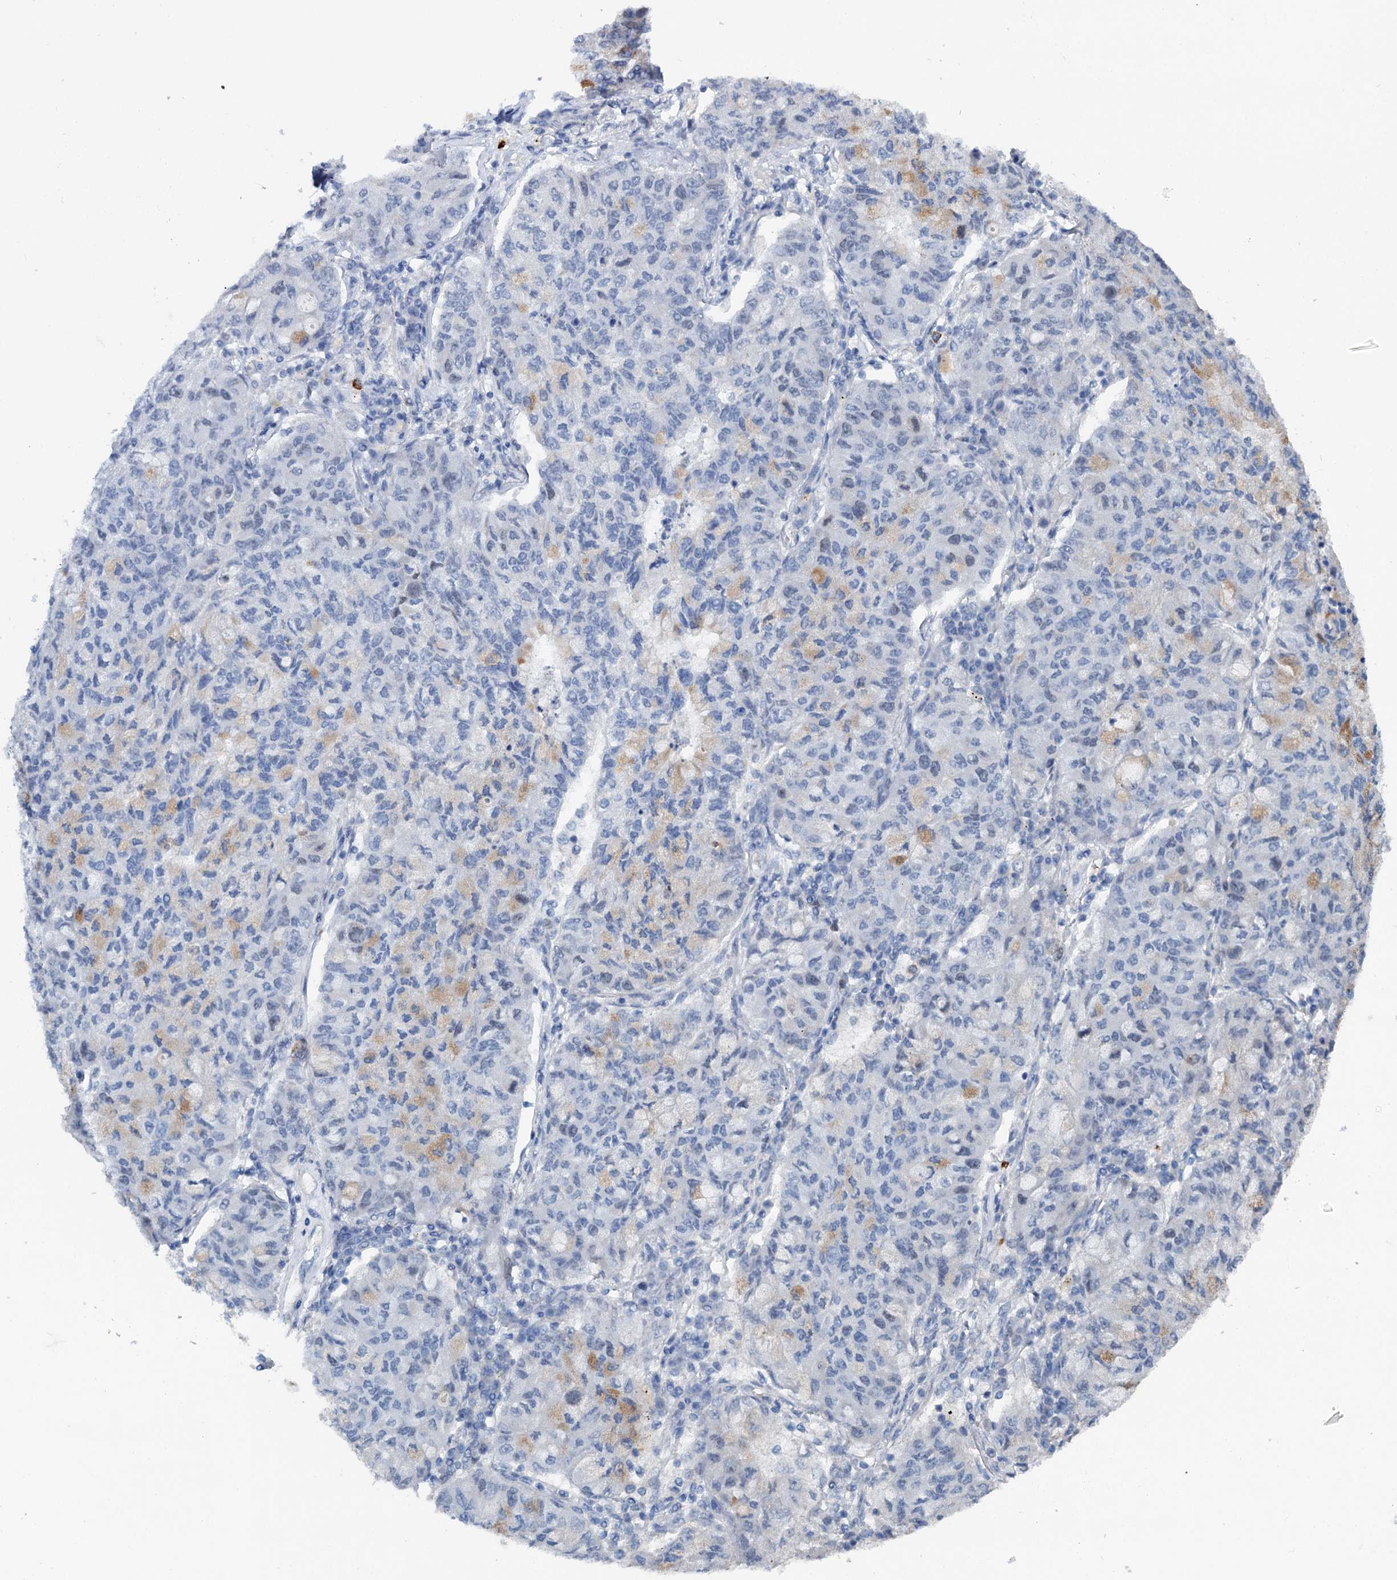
{"staining": {"intensity": "negative", "quantity": "none", "location": "none"}, "tissue": "lung cancer", "cell_type": "Tumor cells", "image_type": "cancer", "snomed": [{"axis": "morphology", "description": "Squamous cell carcinoma, NOS"}, {"axis": "topography", "description": "Lung"}], "caption": "Squamous cell carcinoma (lung) was stained to show a protein in brown. There is no significant expression in tumor cells. (IHC, brightfield microscopy, high magnification).", "gene": "FAM111B", "patient": {"sex": "male", "age": 74}}